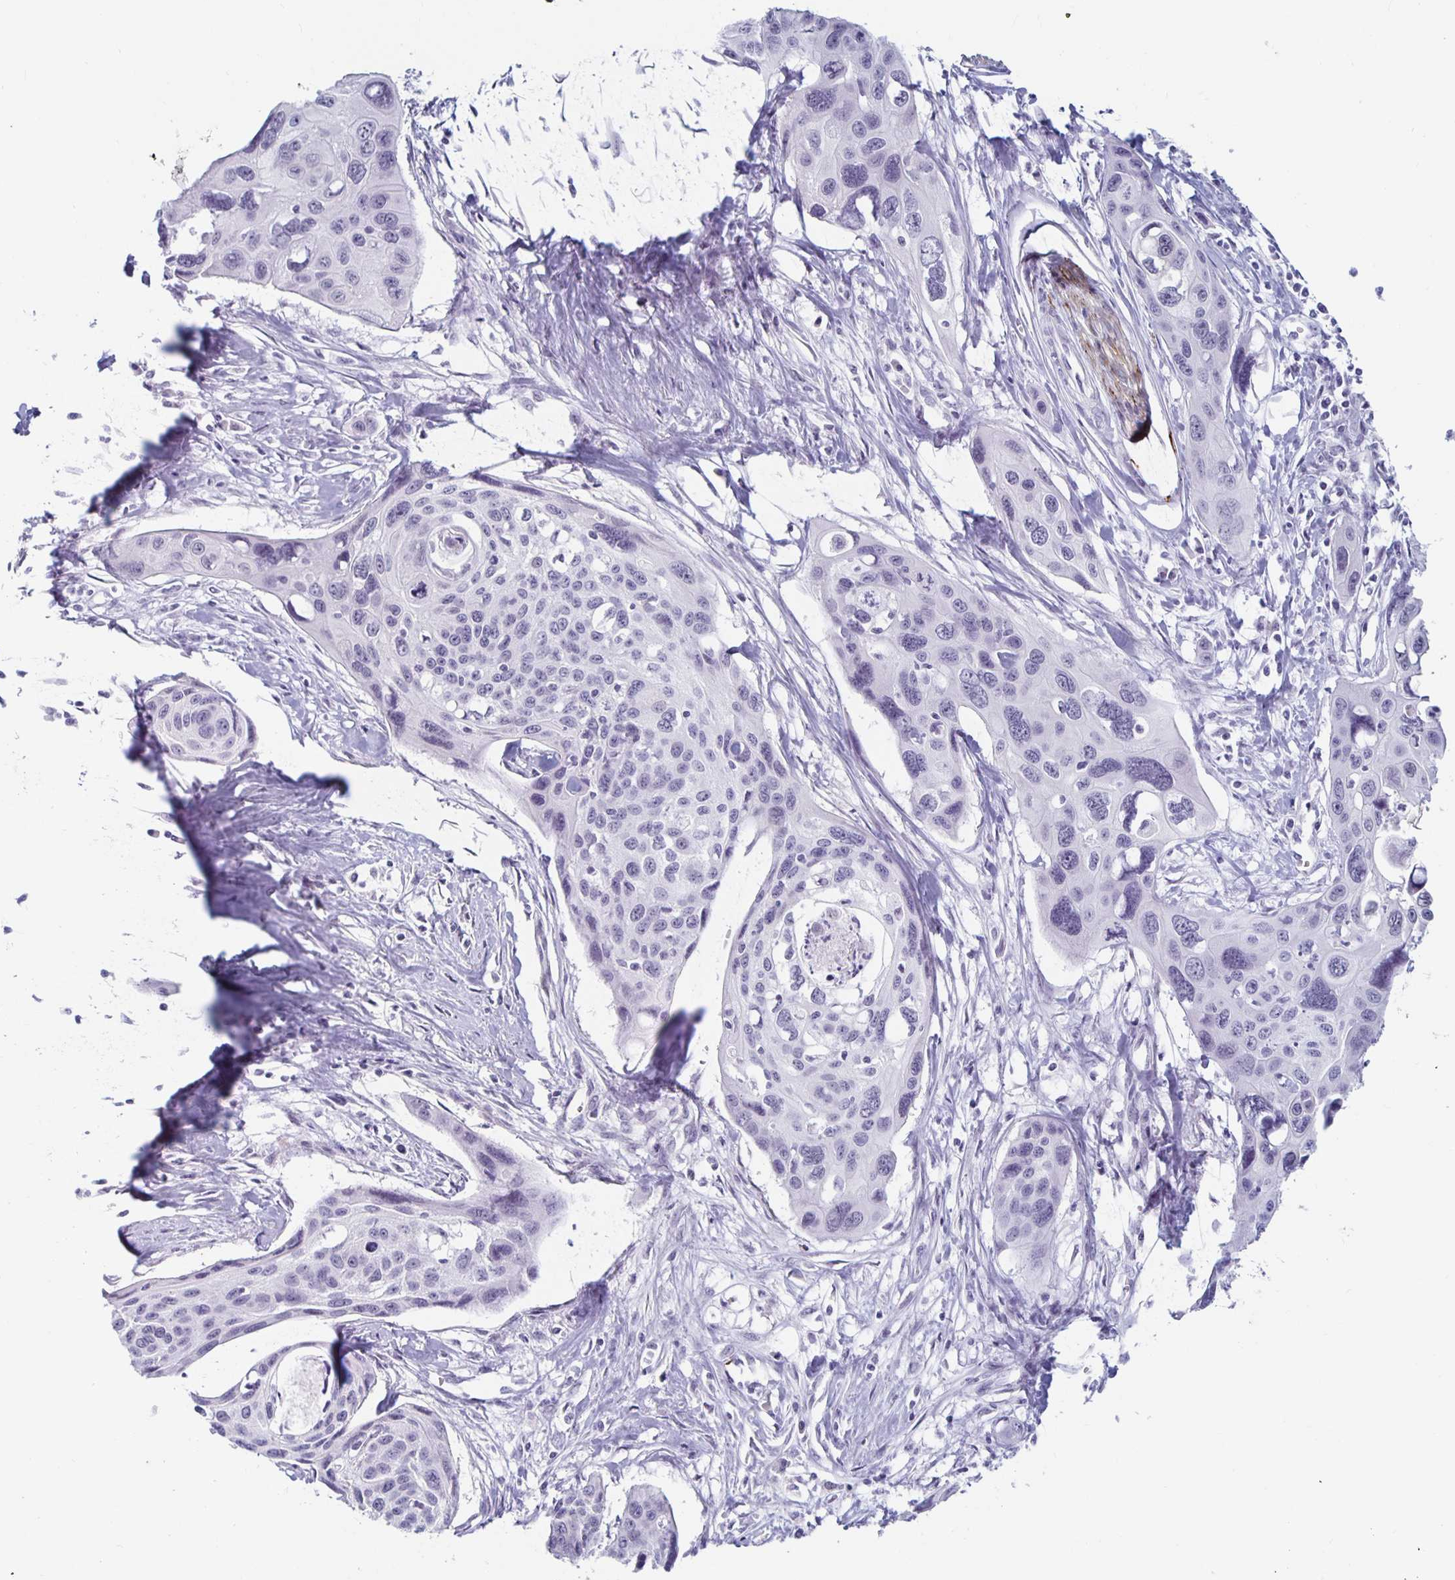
{"staining": {"intensity": "negative", "quantity": "none", "location": "none"}, "tissue": "cervical cancer", "cell_type": "Tumor cells", "image_type": "cancer", "snomed": [{"axis": "morphology", "description": "Squamous cell carcinoma, NOS"}, {"axis": "topography", "description": "Cervix"}], "caption": "DAB (3,3'-diaminobenzidine) immunohistochemical staining of cervical cancer (squamous cell carcinoma) shows no significant expression in tumor cells.", "gene": "KCNQ2", "patient": {"sex": "female", "age": 31}}